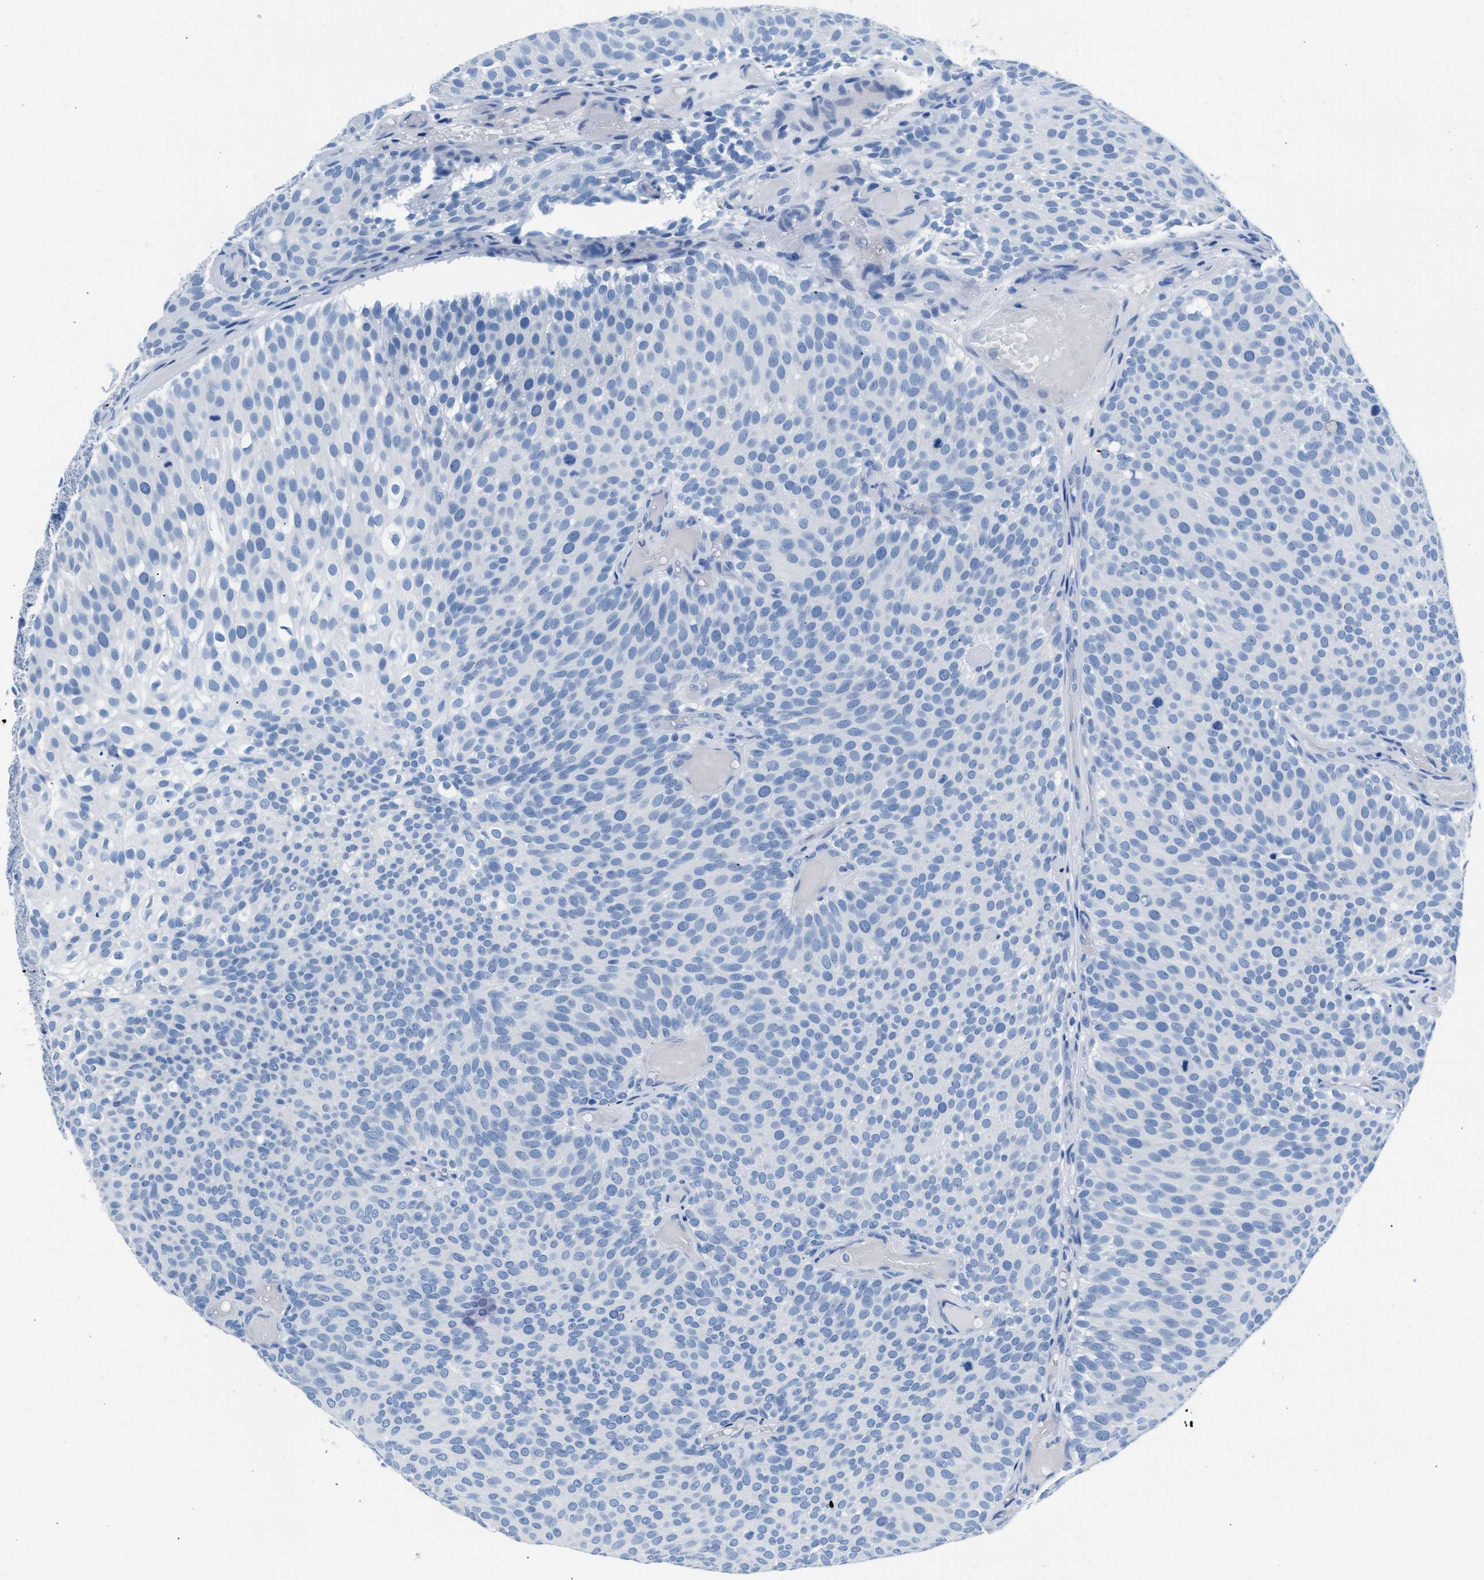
{"staining": {"intensity": "negative", "quantity": "none", "location": "none"}, "tissue": "urothelial cancer", "cell_type": "Tumor cells", "image_type": "cancer", "snomed": [{"axis": "morphology", "description": "Urothelial carcinoma, Low grade"}, {"axis": "topography", "description": "Urinary bladder"}], "caption": "Protein analysis of low-grade urothelial carcinoma exhibits no significant staining in tumor cells.", "gene": "CPS1", "patient": {"sex": "male", "age": 78}}